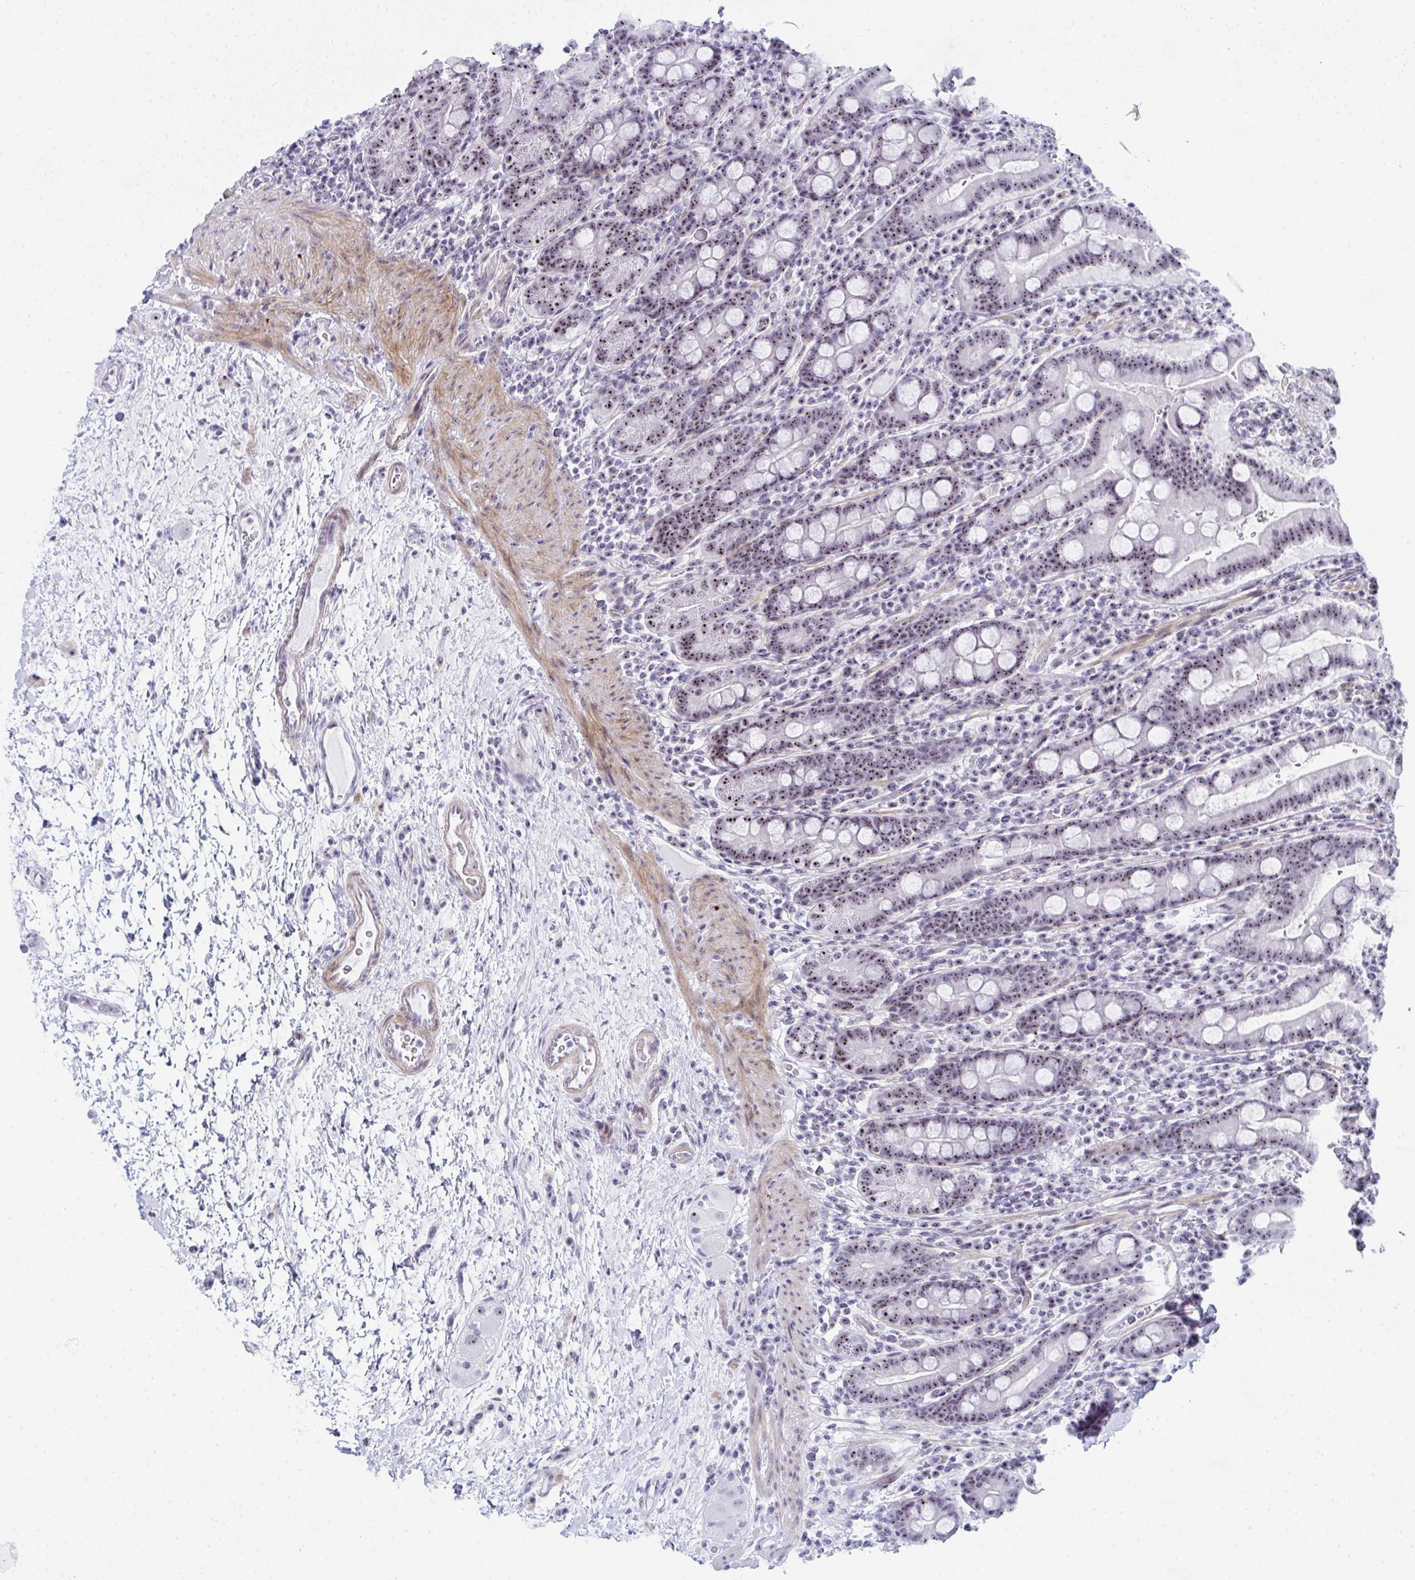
{"staining": {"intensity": "moderate", "quantity": "25%-75%", "location": "nuclear"}, "tissue": "small intestine", "cell_type": "Glandular cells", "image_type": "normal", "snomed": [{"axis": "morphology", "description": "Normal tissue, NOS"}, {"axis": "topography", "description": "Small intestine"}], "caption": "Small intestine stained with IHC shows moderate nuclear positivity in about 25%-75% of glandular cells.", "gene": "NOP10", "patient": {"sex": "male", "age": 26}}